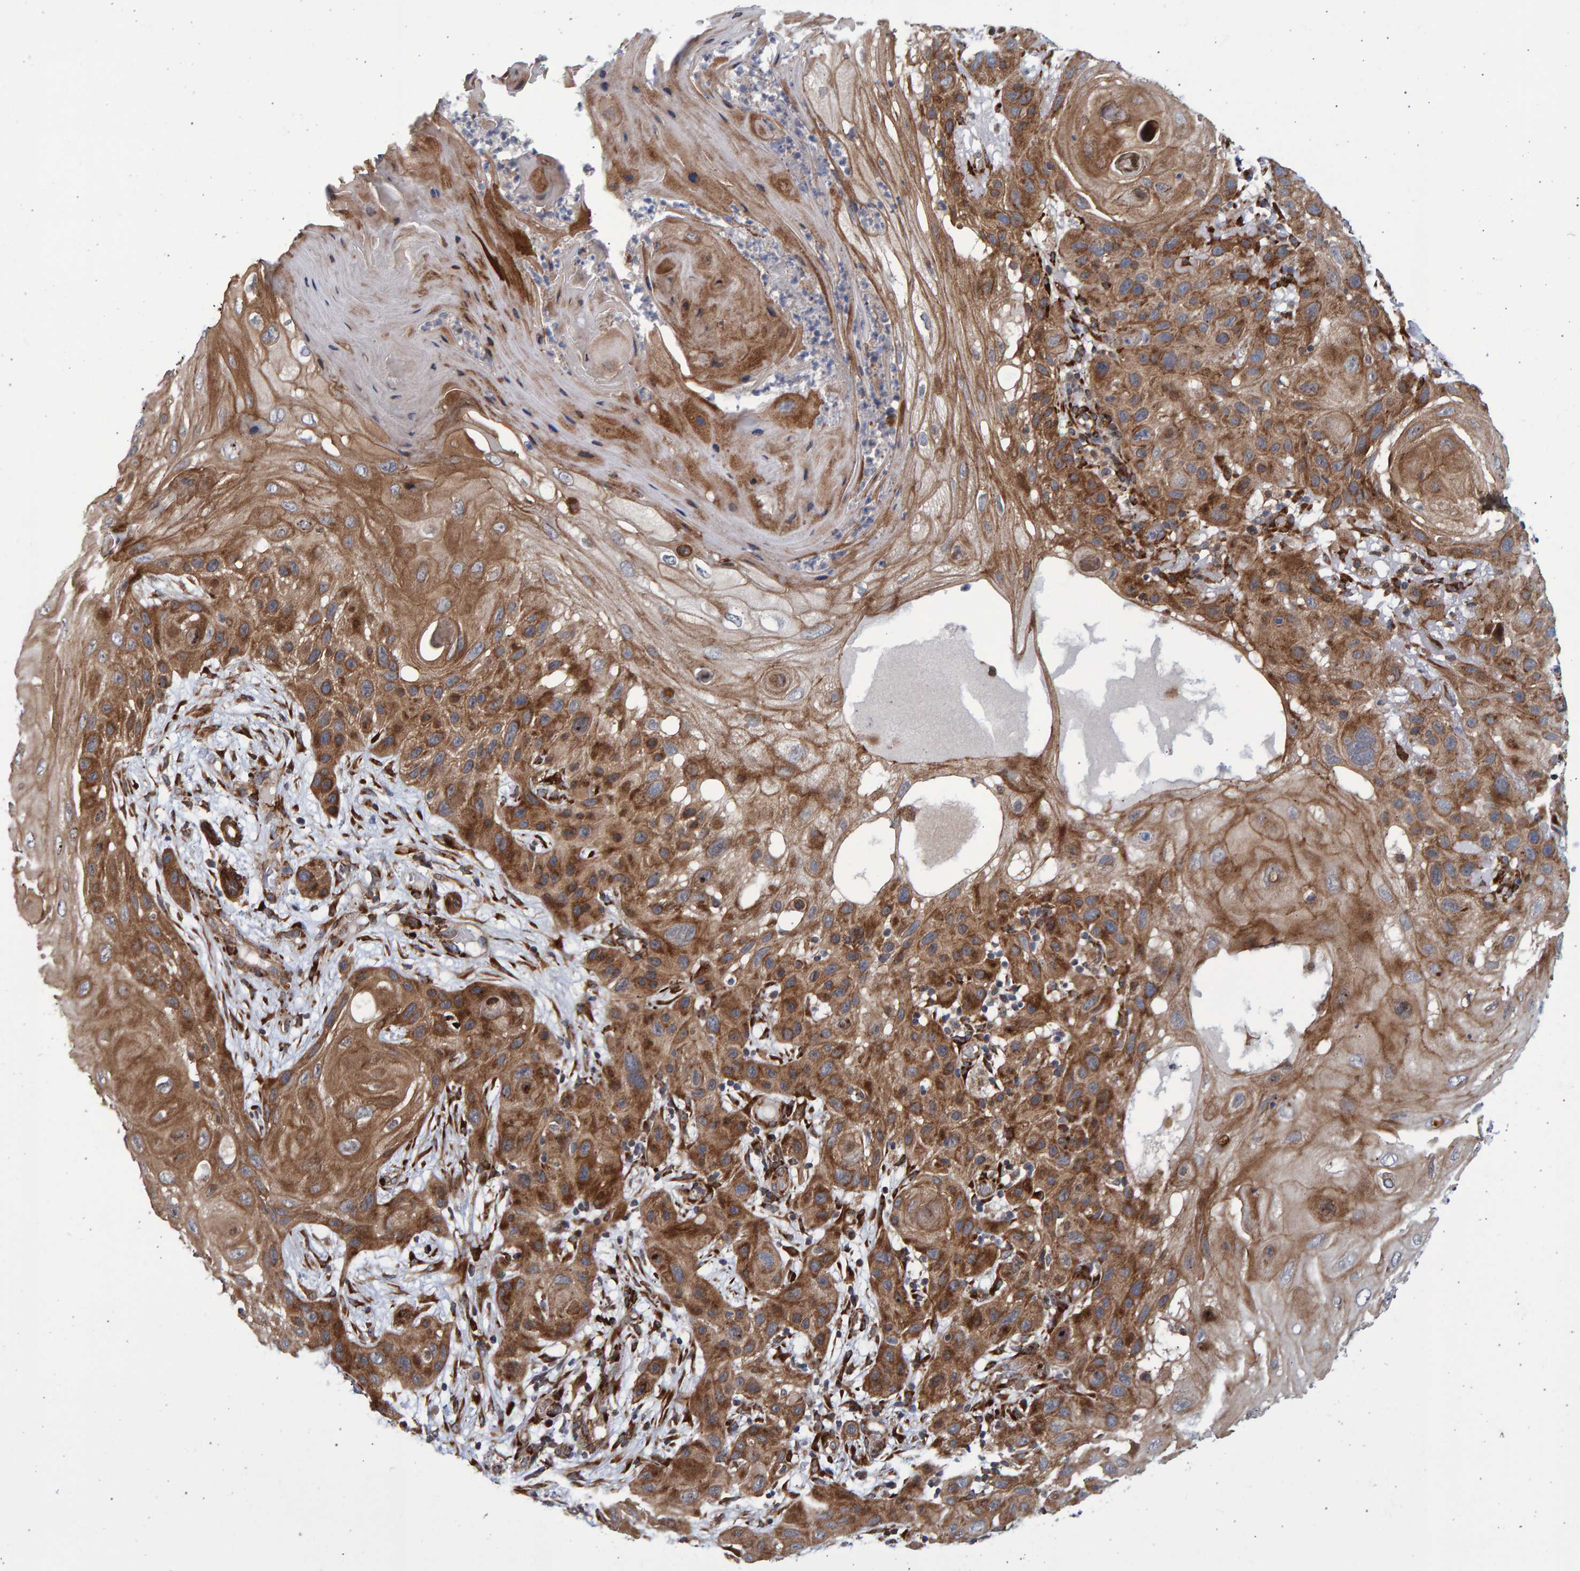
{"staining": {"intensity": "moderate", "quantity": ">75%", "location": "cytoplasmic/membranous"}, "tissue": "skin cancer", "cell_type": "Tumor cells", "image_type": "cancer", "snomed": [{"axis": "morphology", "description": "Squamous cell carcinoma, NOS"}, {"axis": "topography", "description": "Skin"}], "caption": "The image exhibits immunohistochemical staining of squamous cell carcinoma (skin). There is moderate cytoplasmic/membranous positivity is appreciated in approximately >75% of tumor cells. The protein is stained brown, and the nuclei are stained in blue (DAB IHC with brightfield microscopy, high magnification).", "gene": "LRBA", "patient": {"sex": "female", "age": 96}}